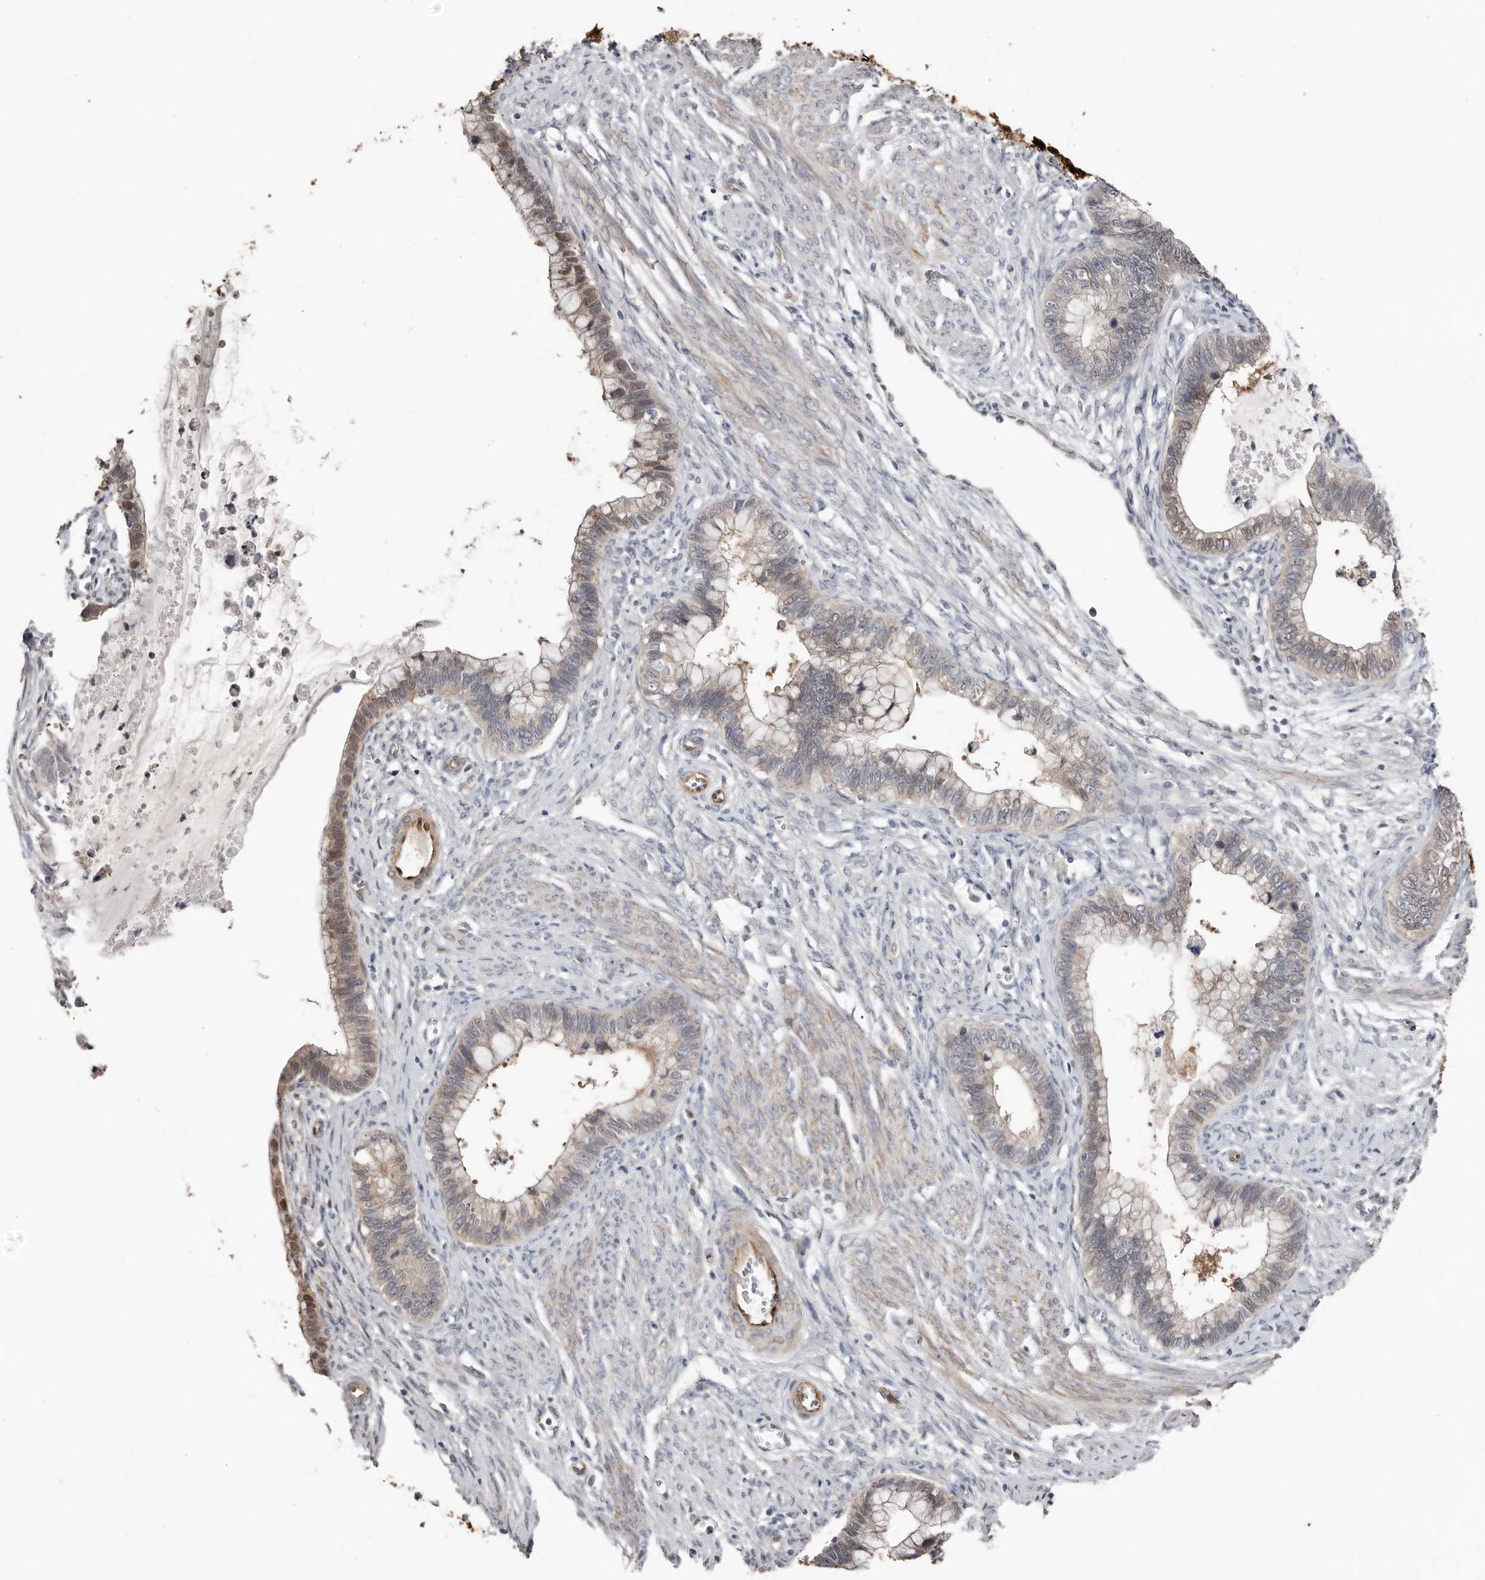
{"staining": {"intensity": "moderate", "quantity": "25%-75%", "location": "cytoplasmic/membranous,nuclear"}, "tissue": "cervical cancer", "cell_type": "Tumor cells", "image_type": "cancer", "snomed": [{"axis": "morphology", "description": "Adenocarcinoma, NOS"}, {"axis": "topography", "description": "Cervix"}], "caption": "Human cervical cancer (adenocarcinoma) stained with a brown dye shows moderate cytoplasmic/membranous and nuclear positive expression in approximately 25%-75% of tumor cells.", "gene": "ASRGL1", "patient": {"sex": "female", "age": 44}}